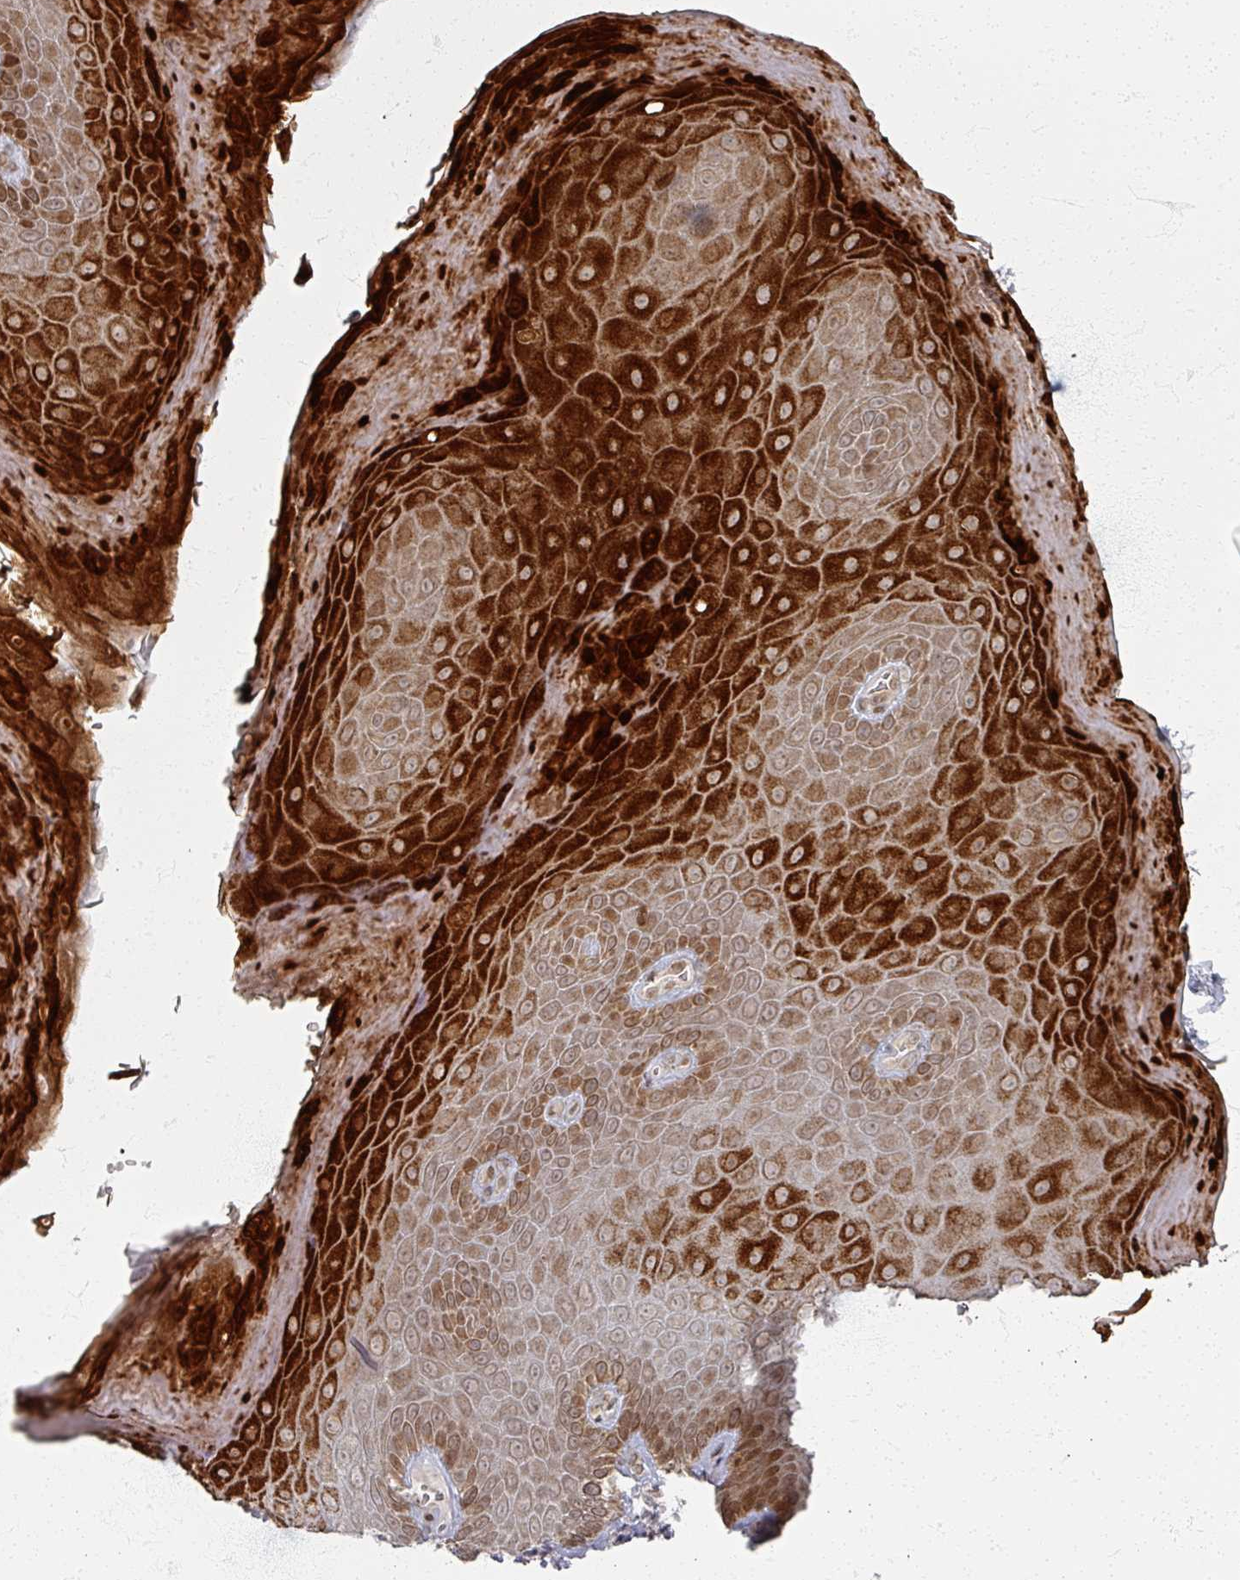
{"staining": {"intensity": "strong", "quantity": ">75%", "location": "cytoplasmic/membranous,nuclear"}, "tissue": "skin", "cell_type": "Epidermal cells", "image_type": "normal", "snomed": [{"axis": "morphology", "description": "Normal tissue, NOS"}, {"axis": "topography", "description": "Anal"}, {"axis": "topography", "description": "Peripheral nerve tissue"}], "caption": "A micrograph of skin stained for a protein demonstrates strong cytoplasmic/membranous,nuclear brown staining in epidermal cells. The protein is stained brown, and the nuclei are stained in blue (DAB (3,3'-diaminobenzidine) IHC with brightfield microscopy, high magnification).", "gene": "PSKH1", "patient": {"sex": "male", "age": 53}}